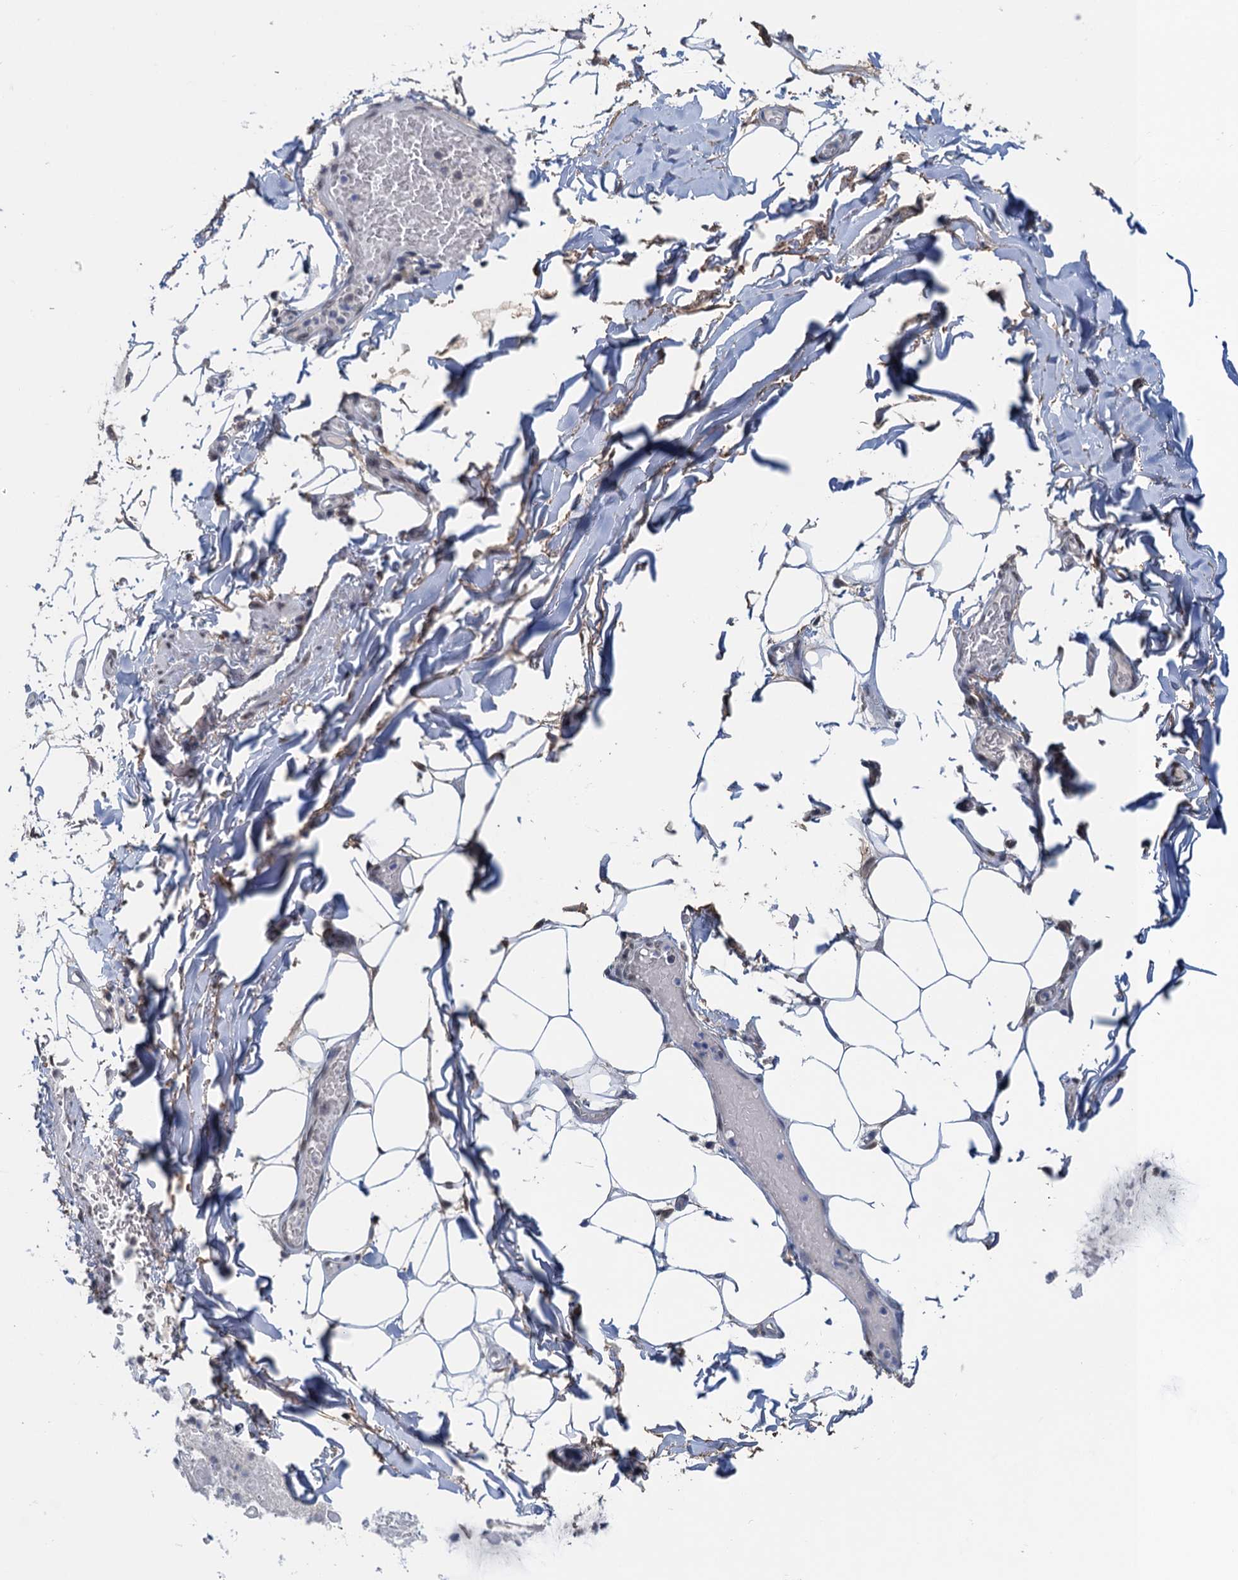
{"staining": {"intensity": "weak", "quantity": ">75%", "location": "nuclear"}, "tissue": "adipose tissue", "cell_type": "Adipocytes", "image_type": "normal", "snomed": [{"axis": "morphology", "description": "Normal tissue, NOS"}, {"axis": "topography", "description": "Lymph node"}, {"axis": "topography", "description": "Cartilage tissue"}, {"axis": "topography", "description": "Bronchus"}], "caption": "A high-resolution histopathology image shows immunohistochemistry staining of normal adipose tissue, which shows weak nuclear staining in about >75% of adipocytes. (Brightfield microscopy of DAB IHC at high magnification).", "gene": "SAE1", "patient": {"sex": "male", "age": 63}}